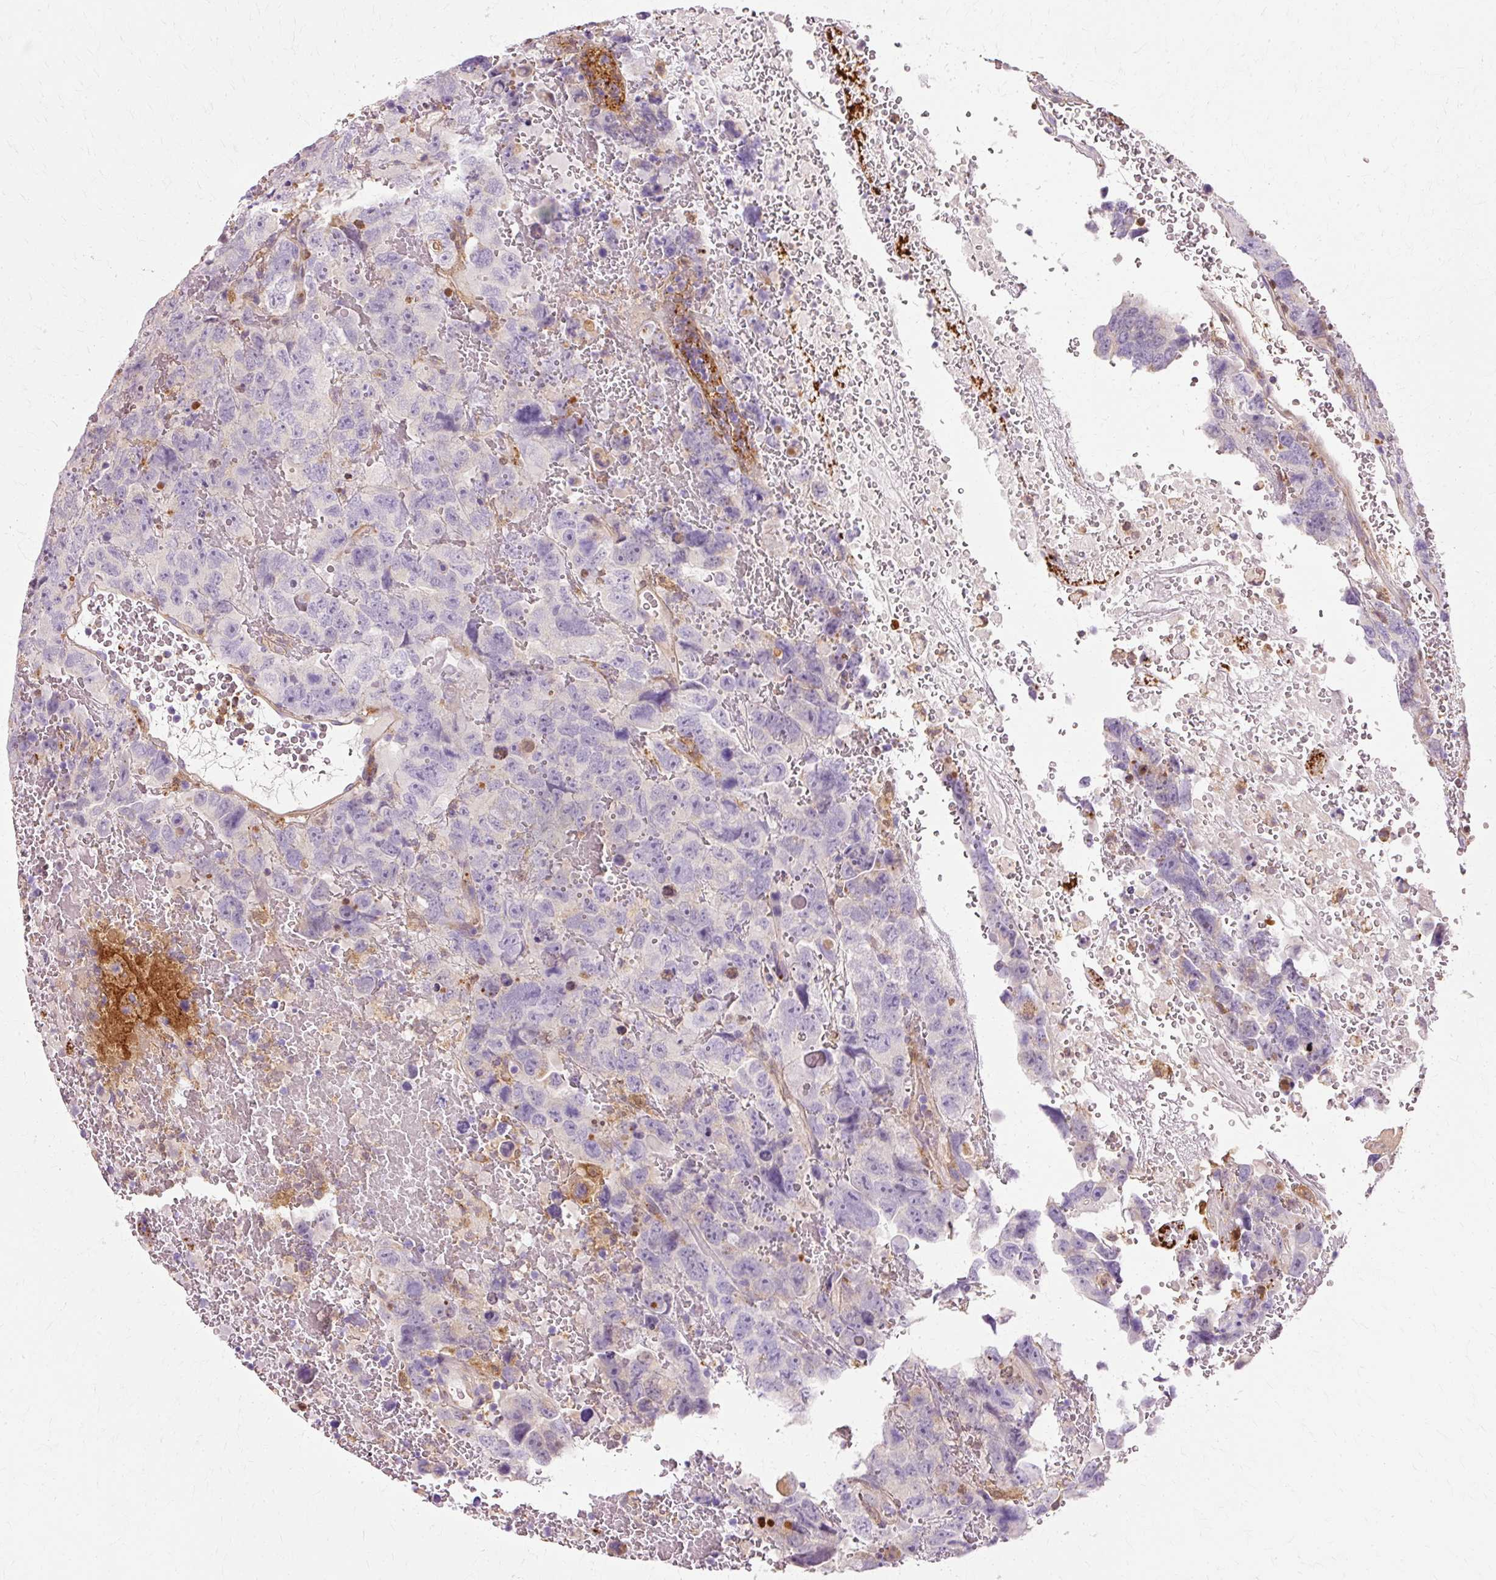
{"staining": {"intensity": "negative", "quantity": "none", "location": "none"}, "tissue": "testis cancer", "cell_type": "Tumor cells", "image_type": "cancer", "snomed": [{"axis": "morphology", "description": "Carcinoma, Embryonal, NOS"}, {"axis": "topography", "description": "Testis"}], "caption": "Photomicrograph shows no protein positivity in tumor cells of testis embryonal carcinoma tissue.", "gene": "GPX1", "patient": {"sex": "male", "age": 45}}